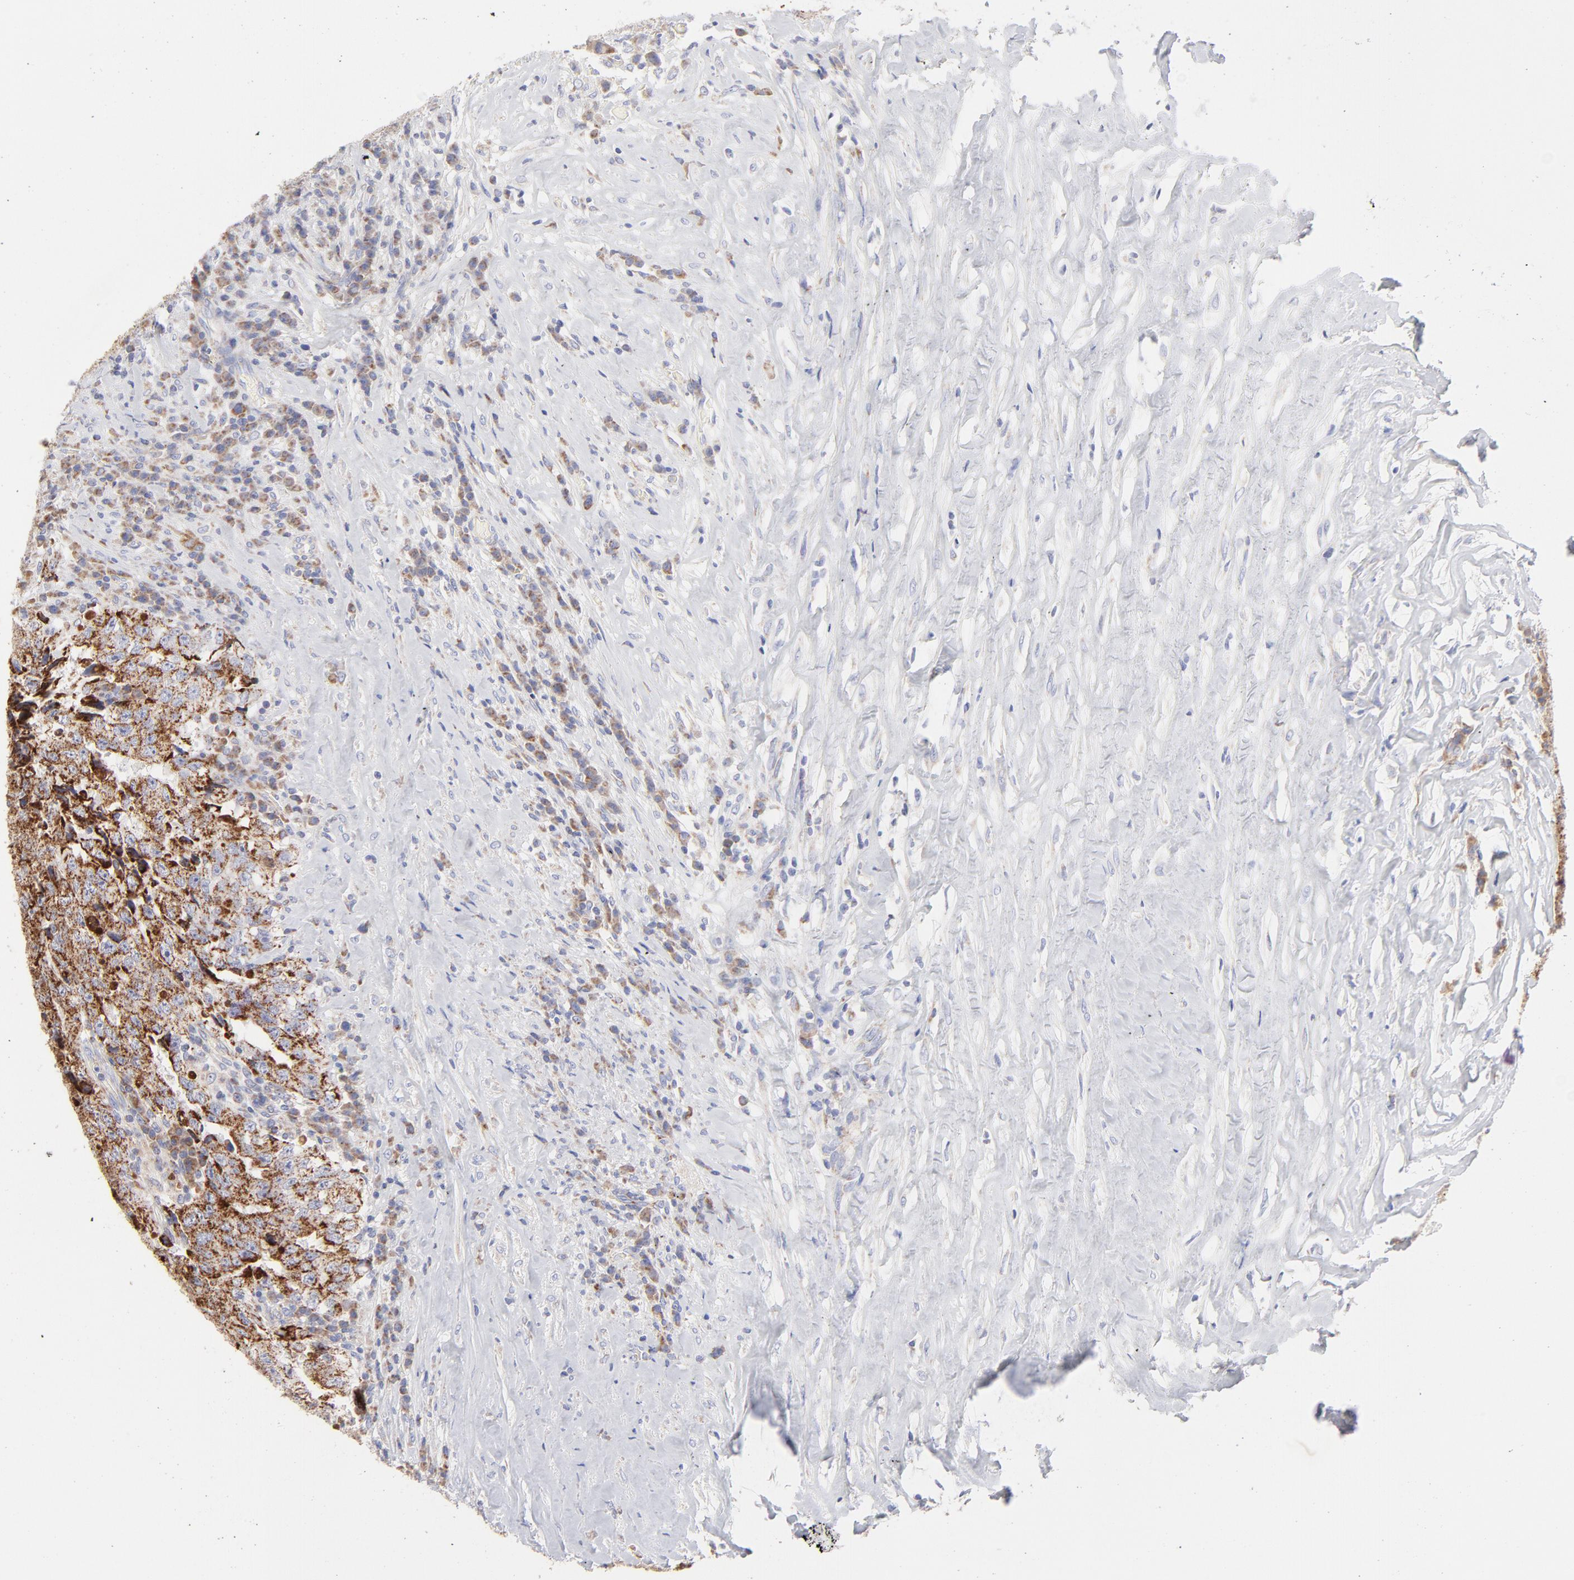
{"staining": {"intensity": "strong", "quantity": ">75%", "location": "cytoplasmic/membranous"}, "tissue": "testis cancer", "cell_type": "Tumor cells", "image_type": "cancer", "snomed": [{"axis": "morphology", "description": "Necrosis, NOS"}, {"axis": "morphology", "description": "Carcinoma, Embryonal, NOS"}, {"axis": "topography", "description": "Testis"}], "caption": "A high amount of strong cytoplasmic/membranous expression is identified in about >75% of tumor cells in testis embryonal carcinoma tissue.", "gene": "TIMM8A", "patient": {"sex": "male", "age": 19}}